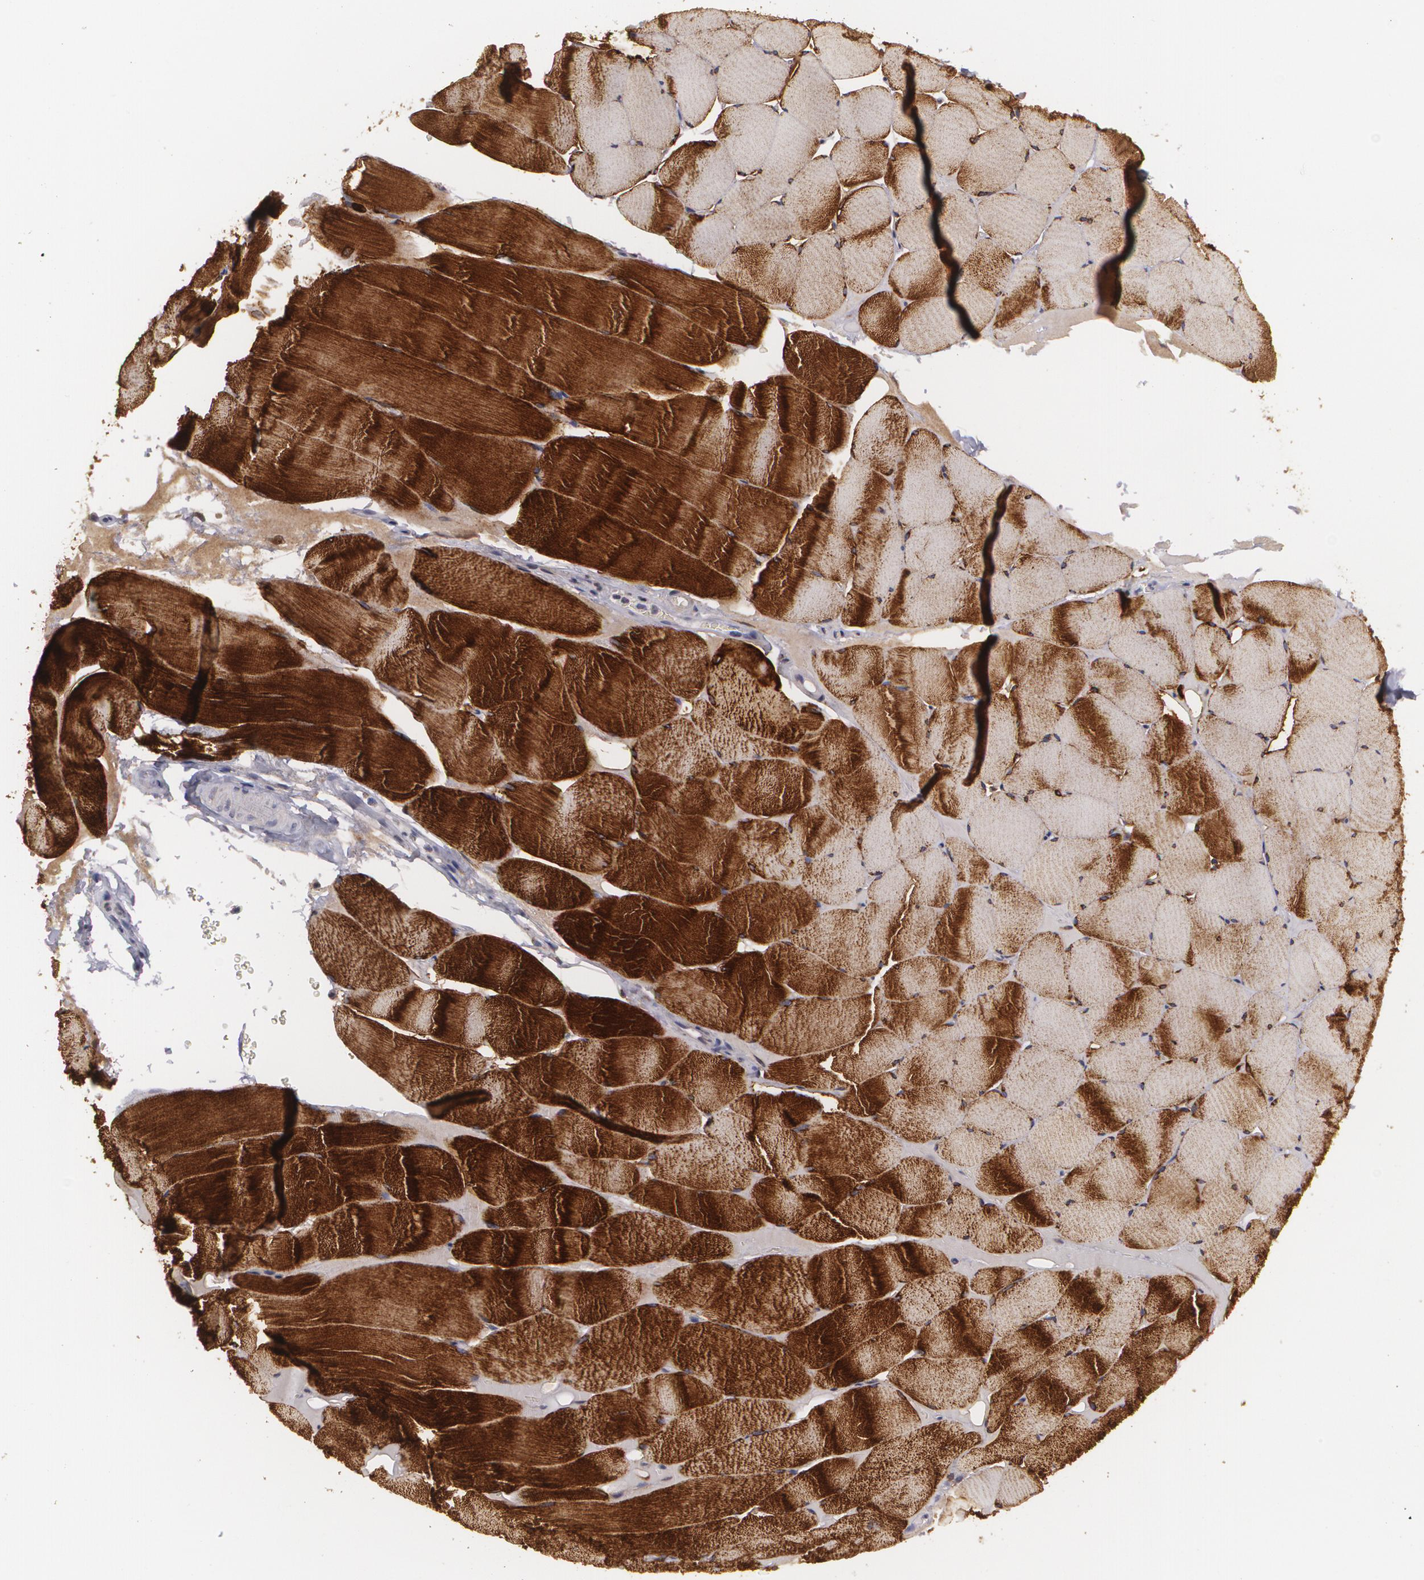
{"staining": {"intensity": "strong", "quantity": ">75%", "location": "cytoplasmic/membranous"}, "tissue": "skeletal muscle", "cell_type": "Myocytes", "image_type": "normal", "snomed": [{"axis": "morphology", "description": "Normal tissue, NOS"}, {"axis": "topography", "description": "Skeletal muscle"}], "caption": "Skeletal muscle stained with a brown dye shows strong cytoplasmic/membranous positive staining in approximately >75% of myocytes.", "gene": "BIN1", "patient": {"sex": "male", "age": 62}}